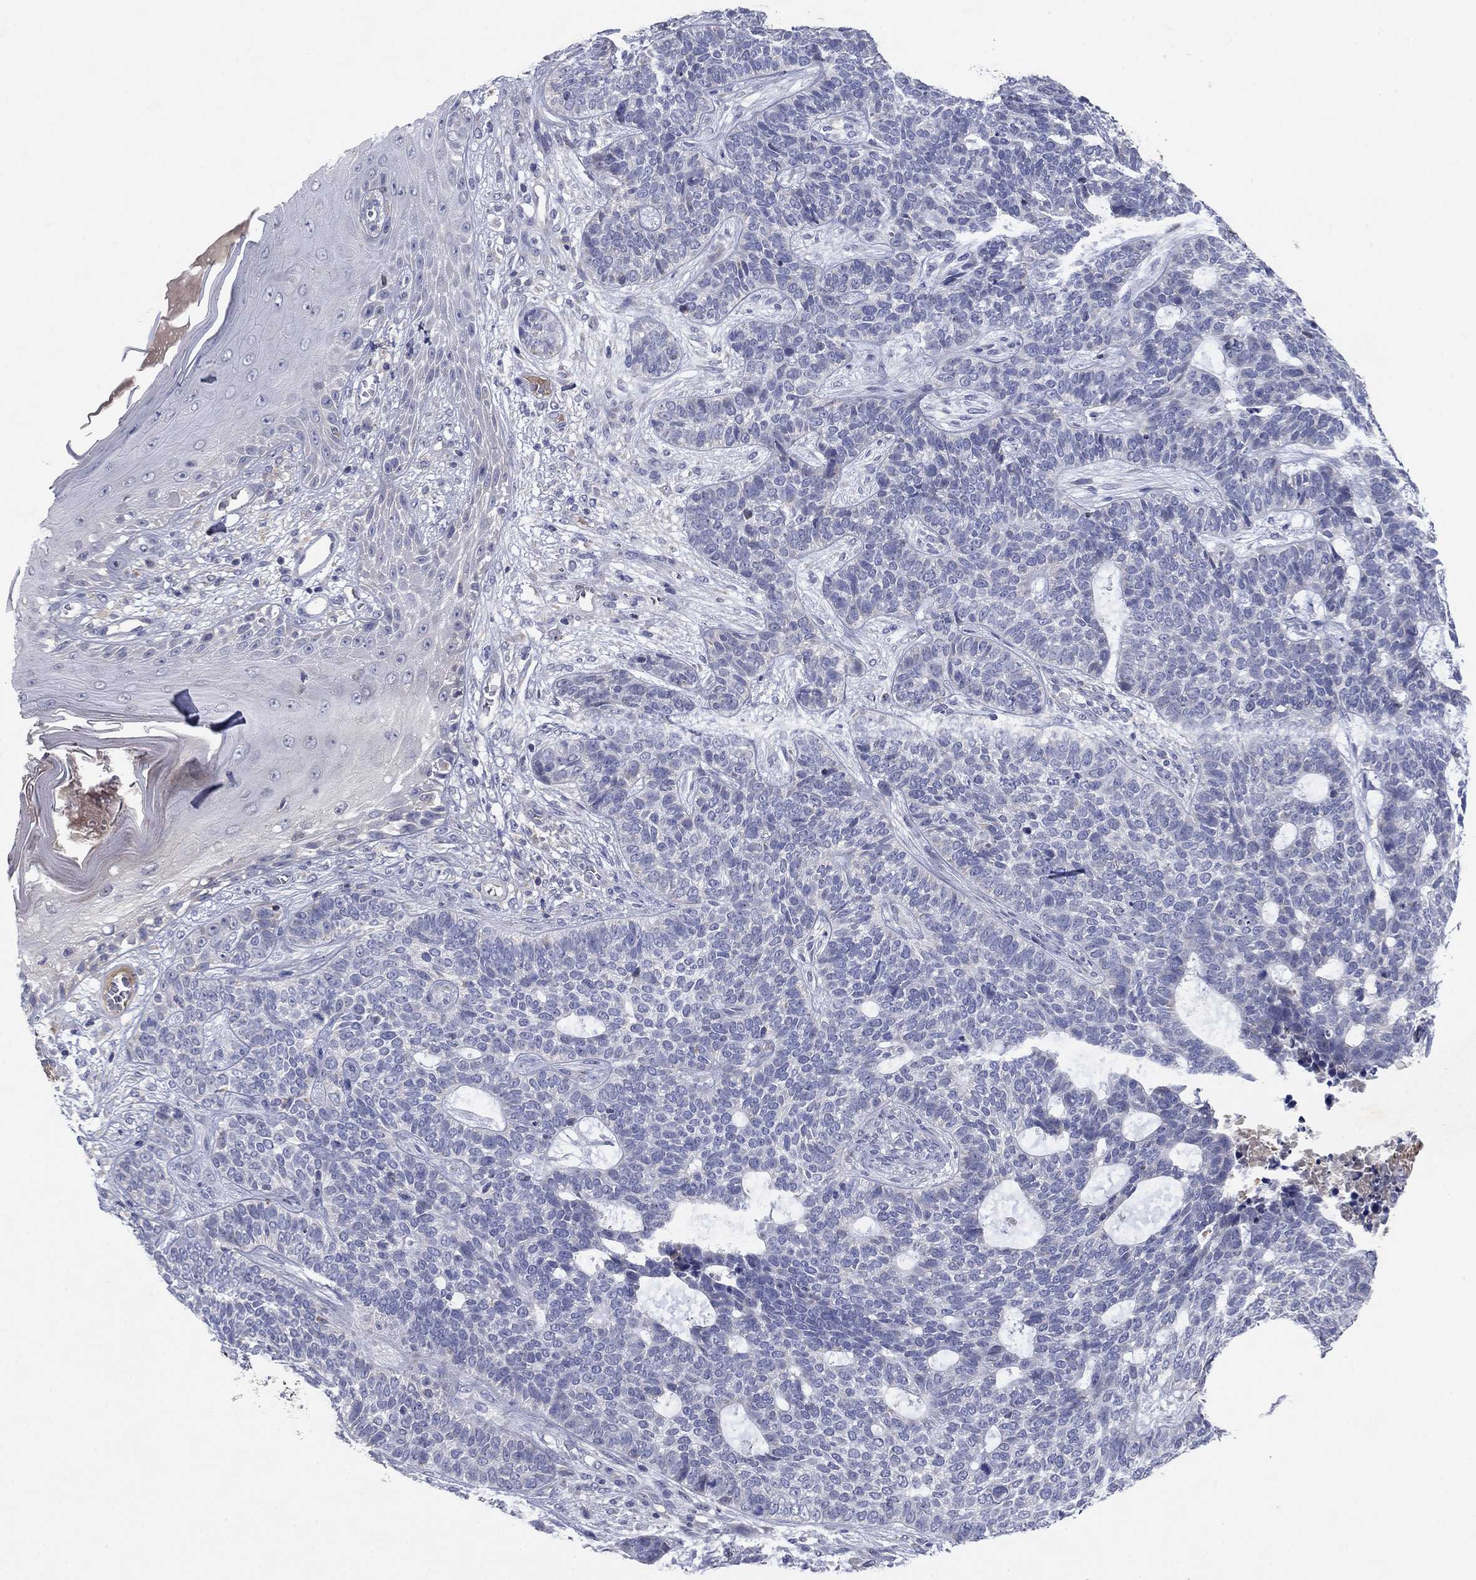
{"staining": {"intensity": "negative", "quantity": "none", "location": "none"}, "tissue": "skin cancer", "cell_type": "Tumor cells", "image_type": "cancer", "snomed": [{"axis": "morphology", "description": "Basal cell carcinoma"}, {"axis": "topography", "description": "Skin"}], "caption": "An IHC micrograph of skin basal cell carcinoma is shown. There is no staining in tumor cells of skin basal cell carcinoma.", "gene": "PTGDS", "patient": {"sex": "female", "age": 69}}